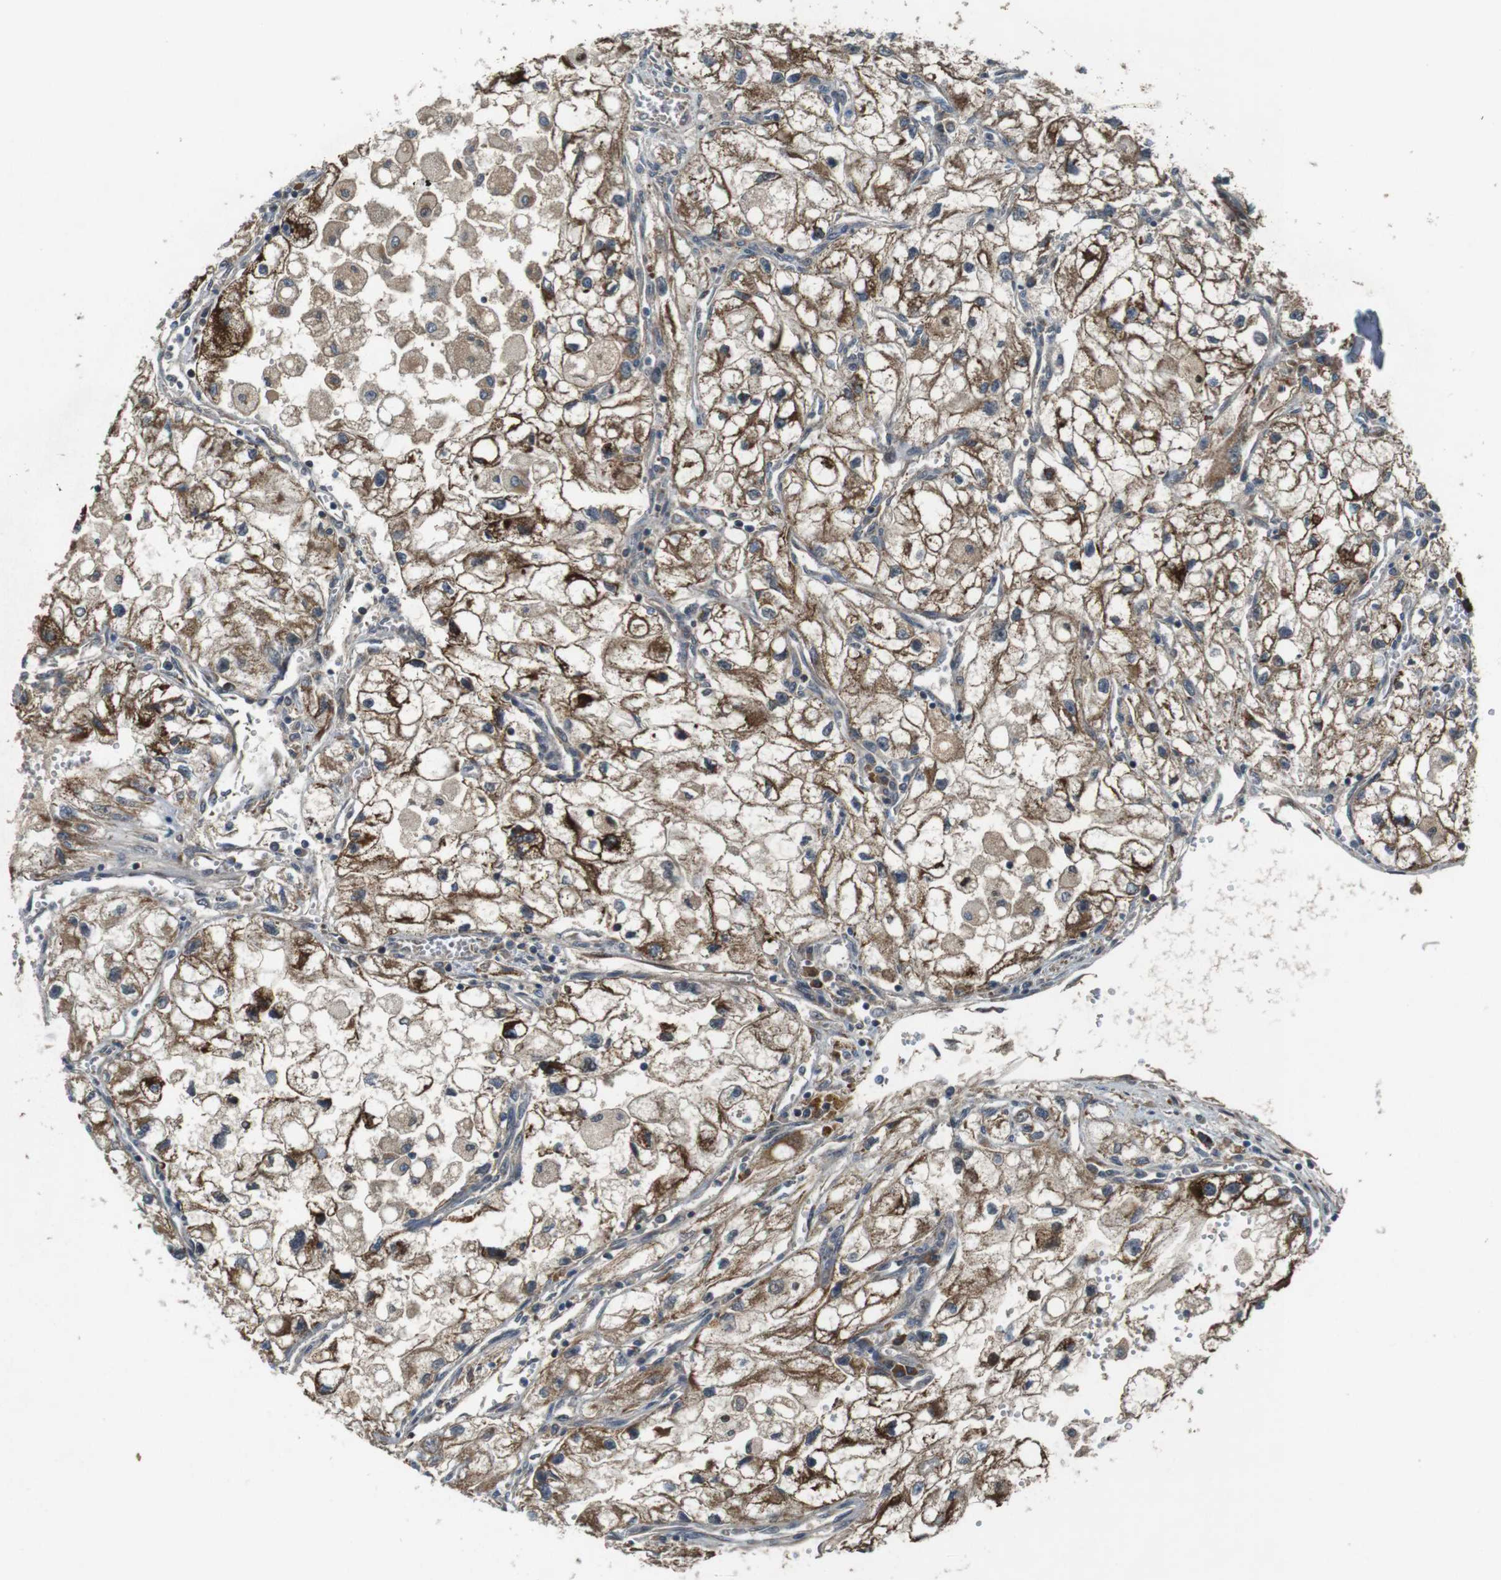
{"staining": {"intensity": "moderate", "quantity": ">75%", "location": "cytoplasmic/membranous"}, "tissue": "renal cancer", "cell_type": "Tumor cells", "image_type": "cancer", "snomed": [{"axis": "morphology", "description": "Adenocarcinoma, NOS"}, {"axis": "topography", "description": "Kidney"}], "caption": "This histopathology image shows IHC staining of human renal cancer, with medium moderate cytoplasmic/membranous staining in approximately >75% of tumor cells.", "gene": "IFFO2", "patient": {"sex": "female", "age": 70}}